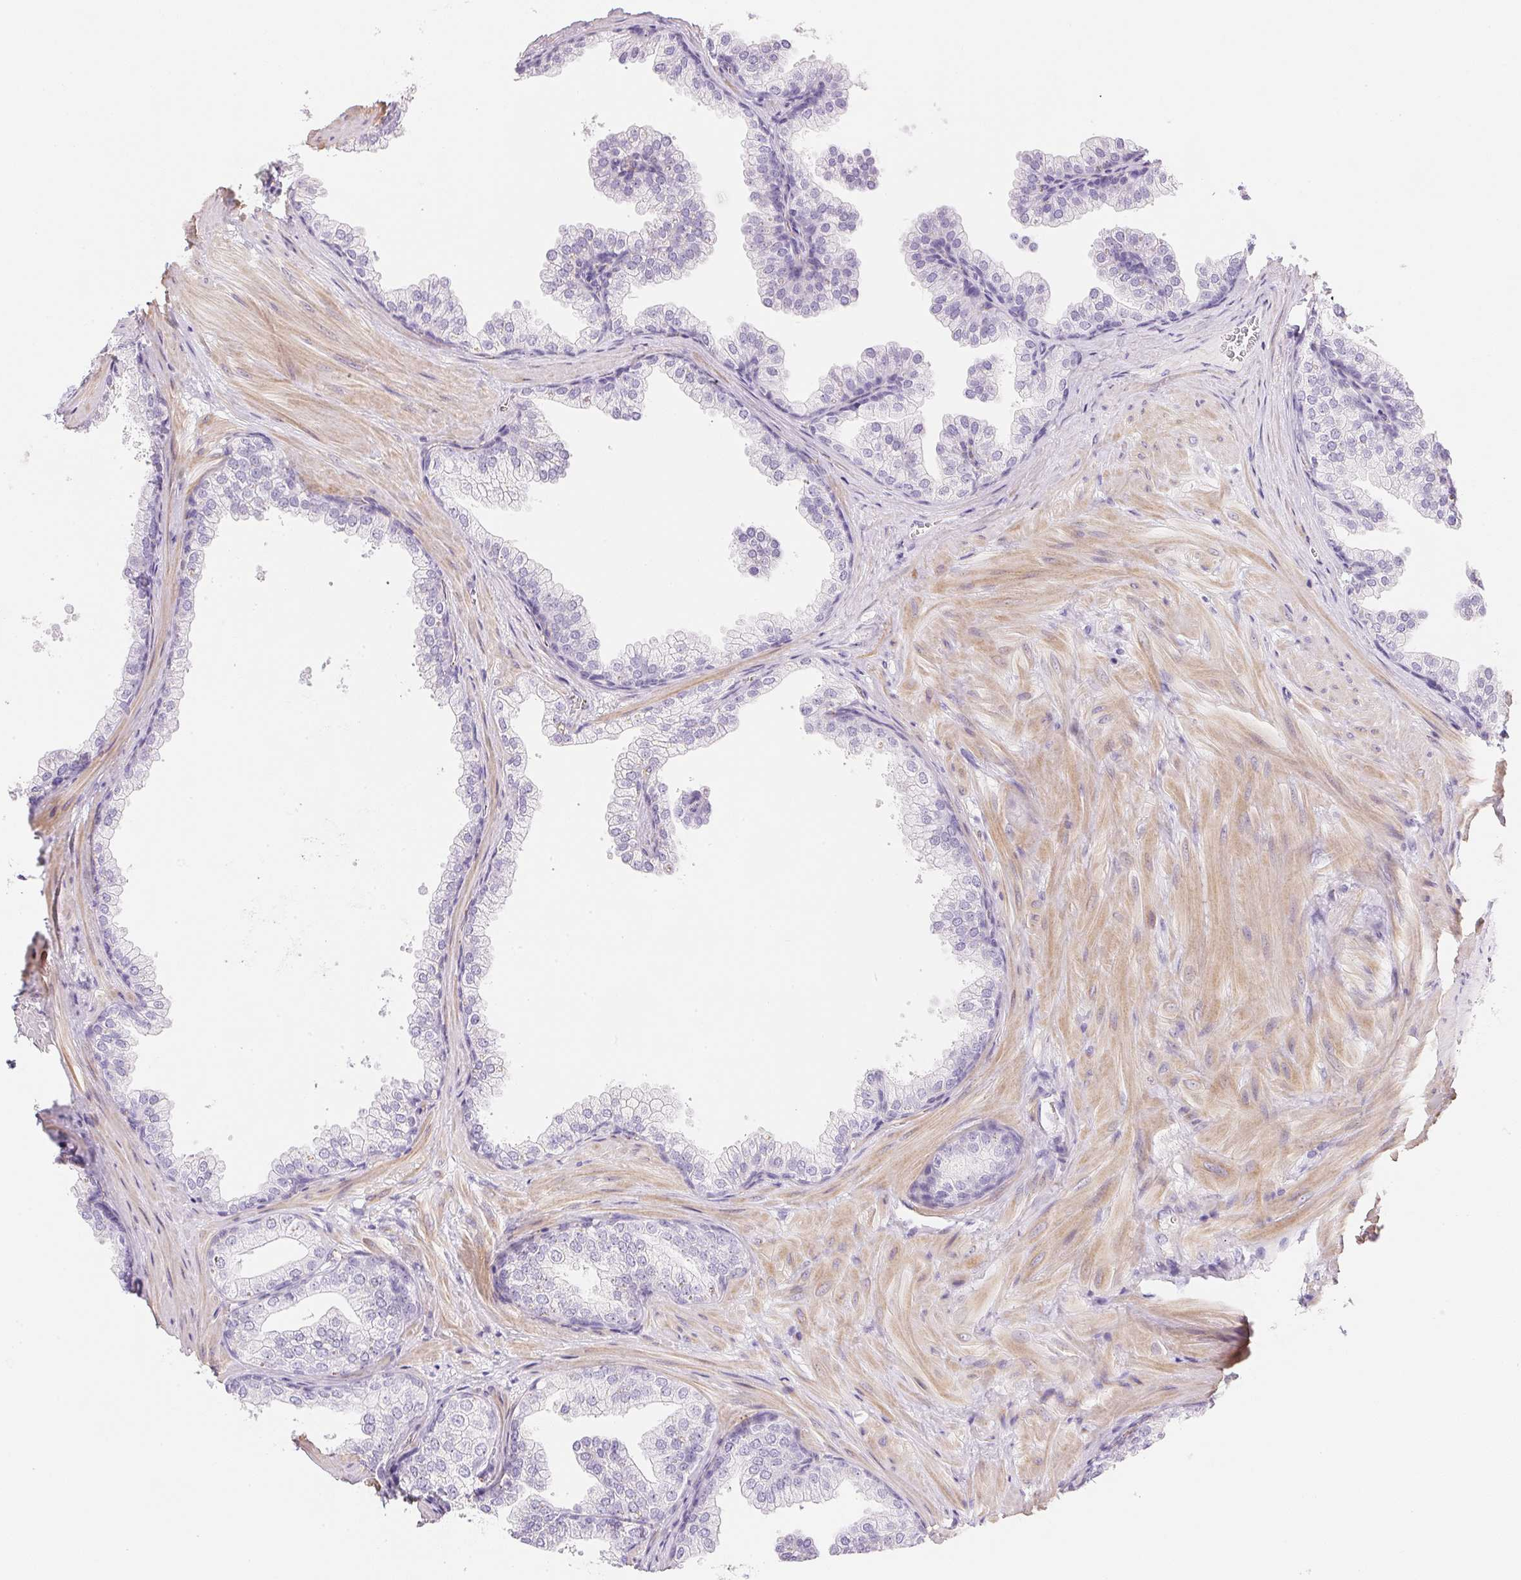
{"staining": {"intensity": "negative", "quantity": "none", "location": "none"}, "tissue": "prostate", "cell_type": "Glandular cells", "image_type": "normal", "snomed": [{"axis": "morphology", "description": "Normal tissue, NOS"}, {"axis": "topography", "description": "Prostate"}], "caption": "Prostate was stained to show a protein in brown. There is no significant positivity in glandular cells. Nuclei are stained in blue.", "gene": "KCNE2", "patient": {"sex": "male", "age": 37}}